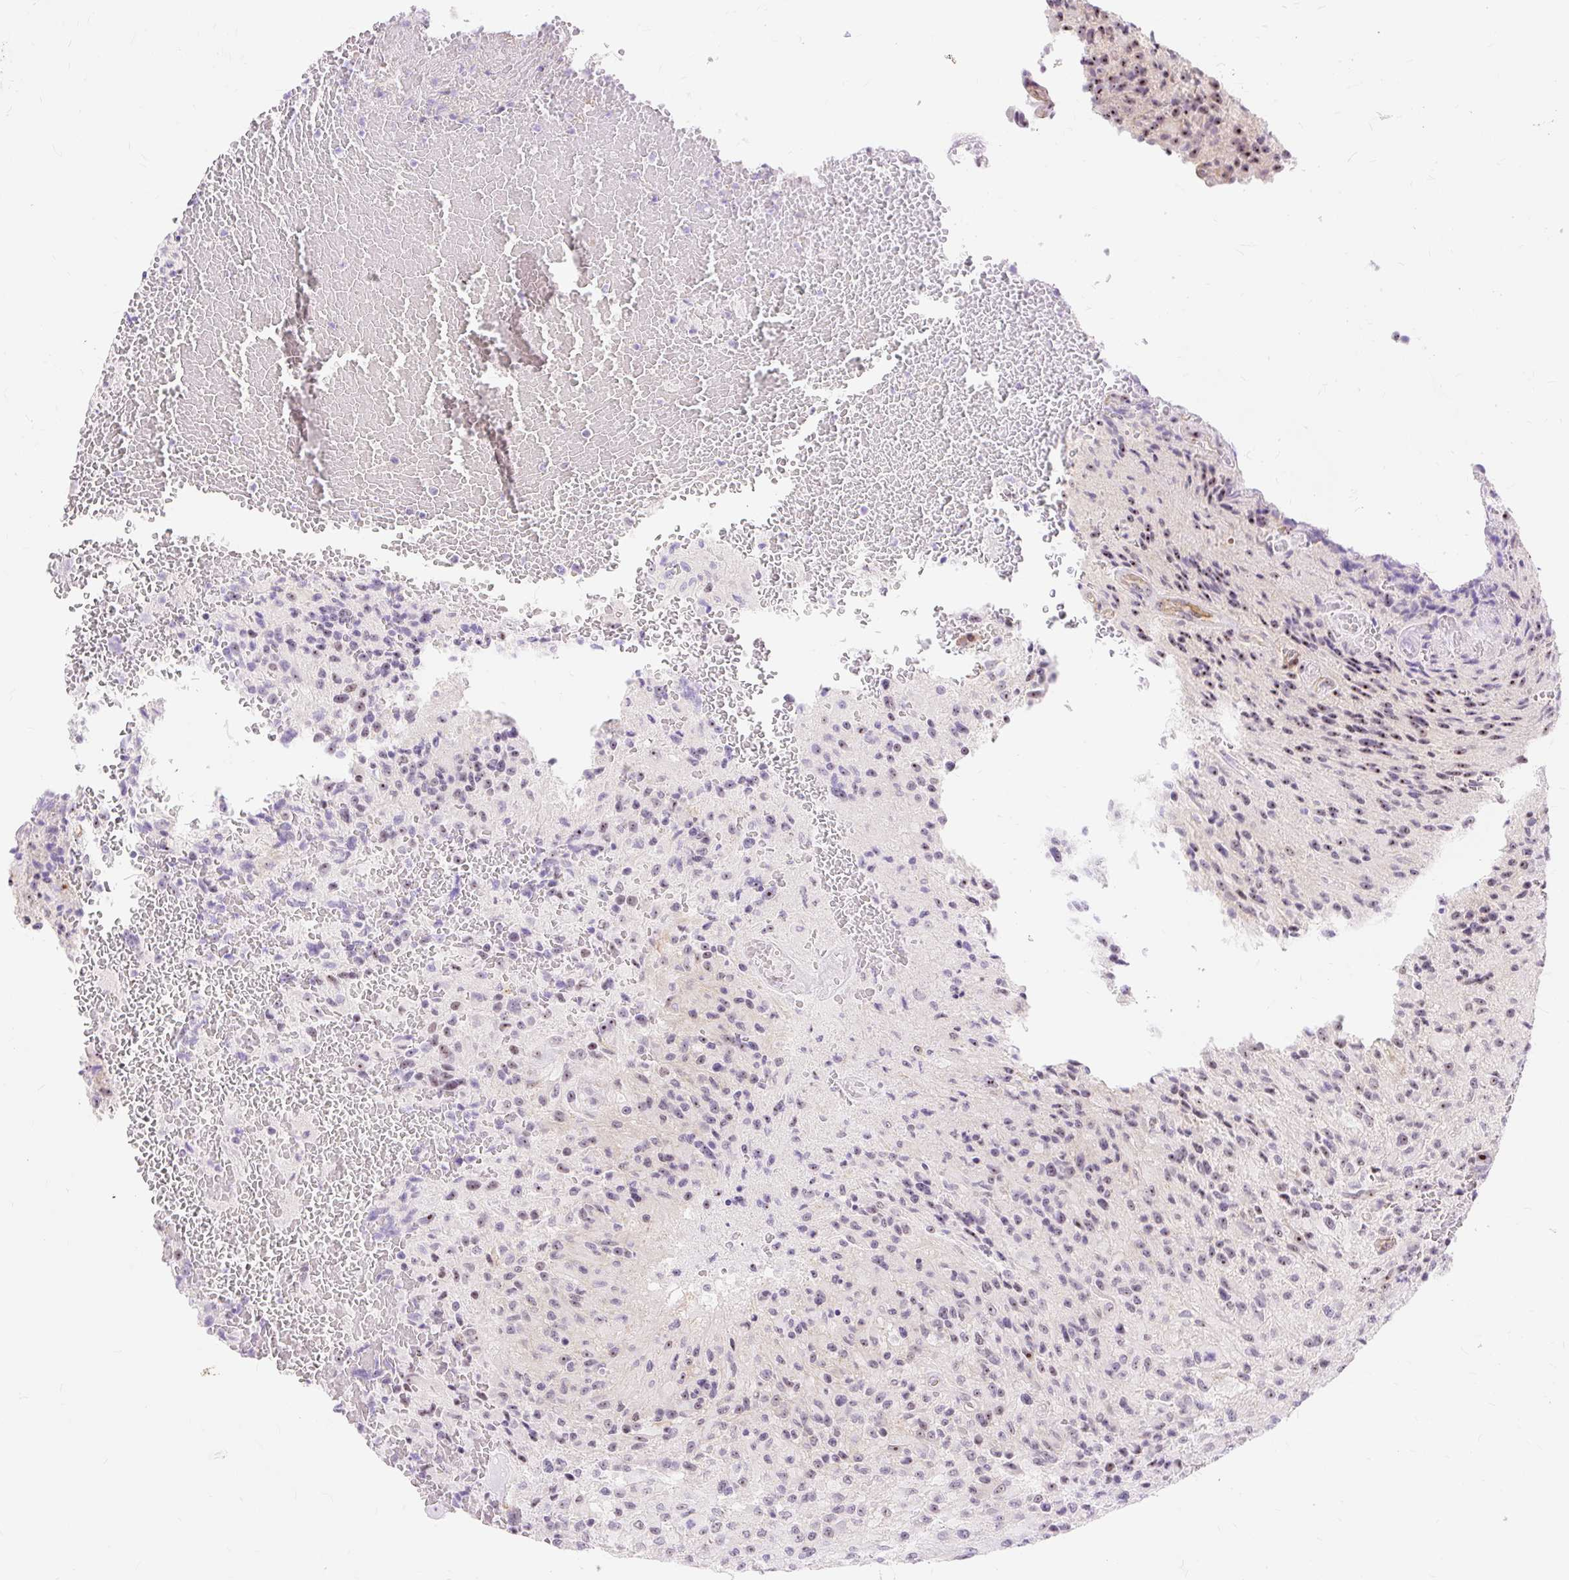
{"staining": {"intensity": "weak", "quantity": "<25%", "location": "nuclear"}, "tissue": "glioma", "cell_type": "Tumor cells", "image_type": "cancer", "snomed": [{"axis": "morphology", "description": "Normal tissue, NOS"}, {"axis": "morphology", "description": "Glioma, malignant, High grade"}, {"axis": "topography", "description": "Cerebral cortex"}], "caption": "IHC of human glioma shows no positivity in tumor cells. The staining is performed using DAB (3,3'-diaminobenzidine) brown chromogen with nuclei counter-stained in using hematoxylin.", "gene": "OBP2A", "patient": {"sex": "male", "age": 56}}